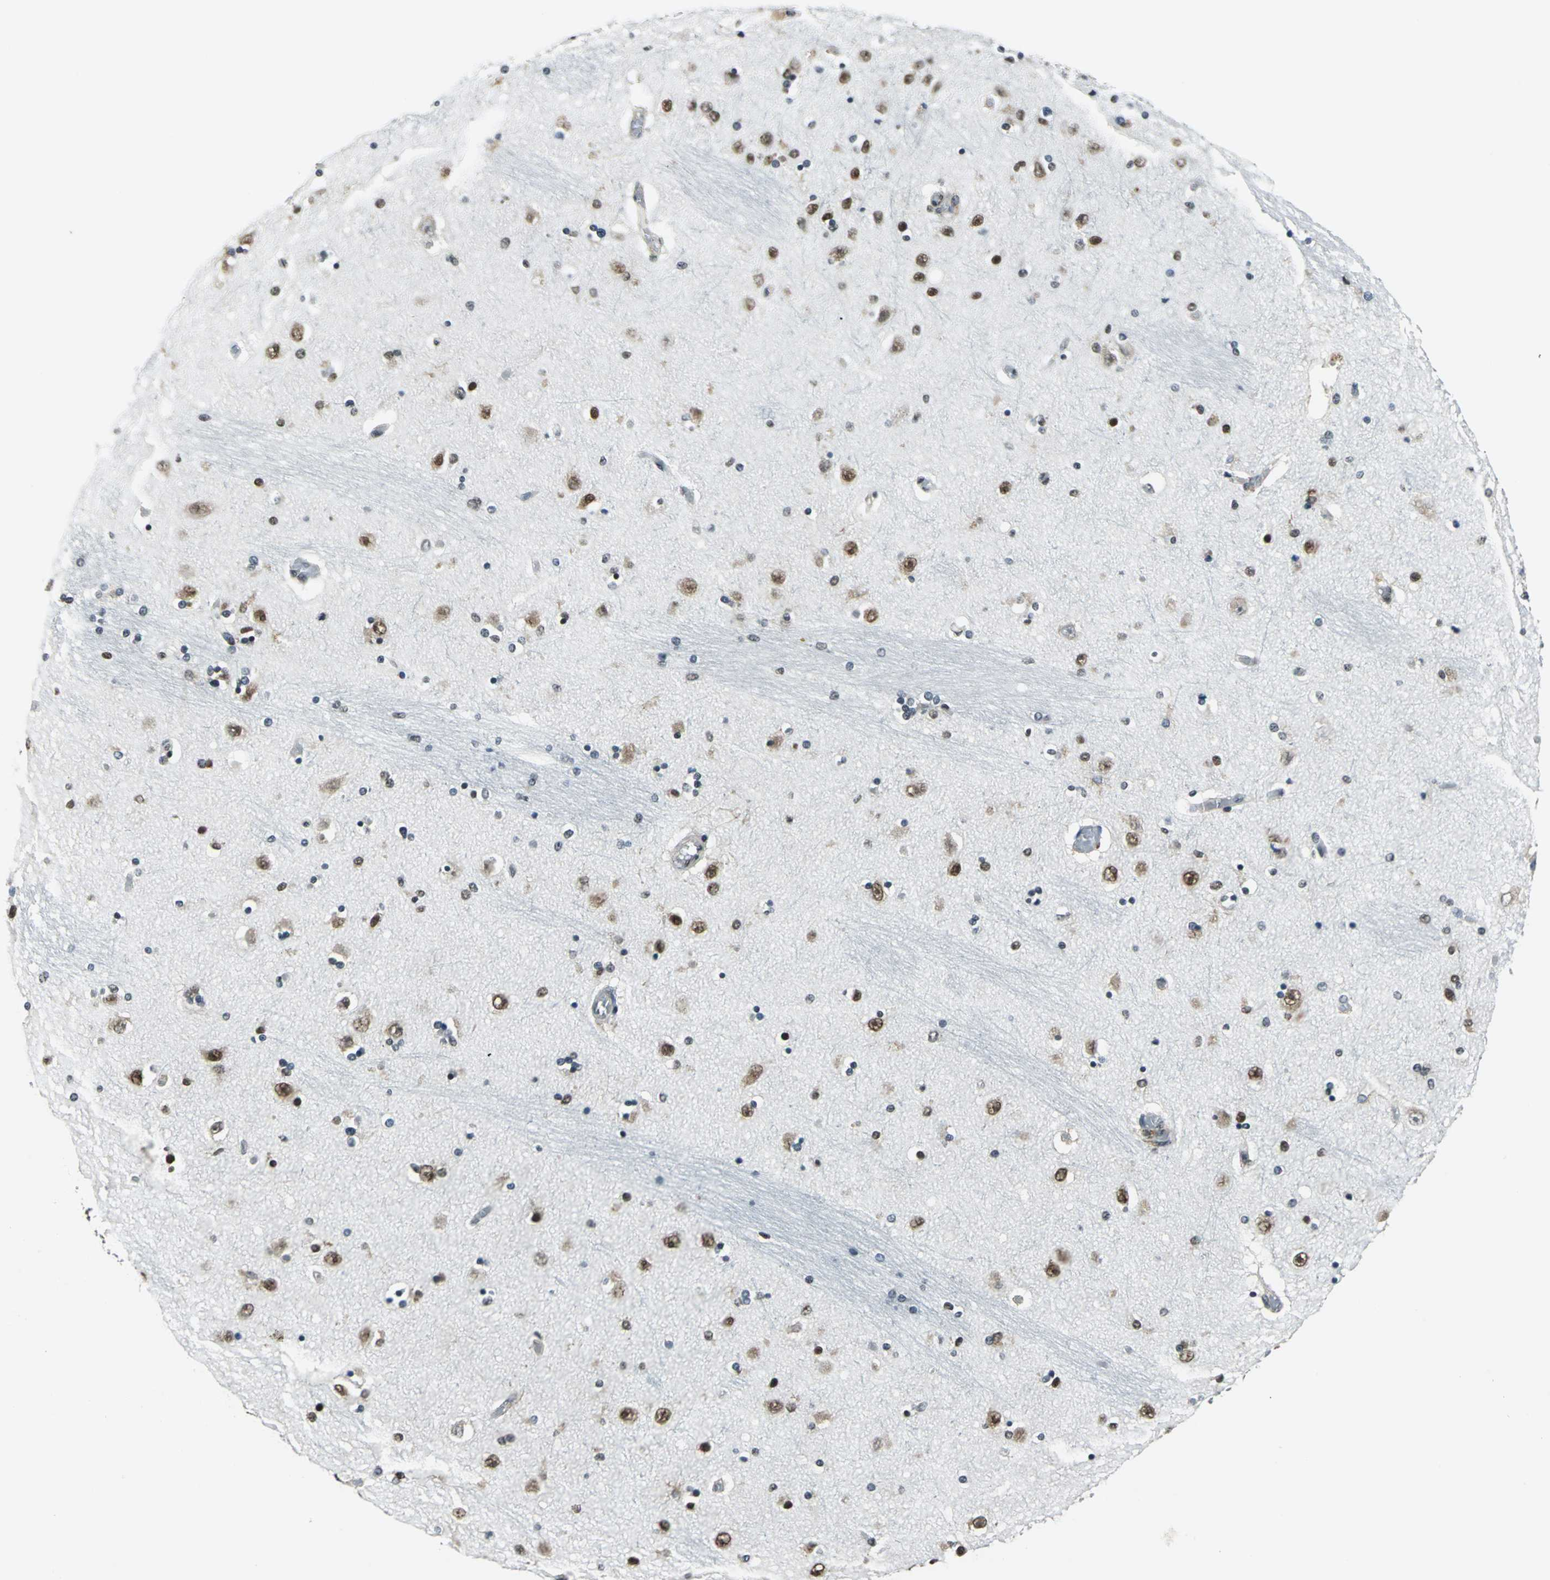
{"staining": {"intensity": "moderate", "quantity": "25%-75%", "location": "cytoplasmic/membranous,nuclear"}, "tissue": "hippocampus", "cell_type": "Glial cells", "image_type": "normal", "snomed": [{"axis": "morphology", "description": "Normal tissue, NOS"}, {"axis": "topography", "description": "Hippocampus"}], "caption": "Immunohistochemistry (IHC) micrograph of unremarkable human hippocampus stained for a protein (brown), which displays medium levels of moderate cytoplasmic/membranous,nuclear expression in approximately 25%-75% of glial cells.", "gene": "RBM14", "patient": {"sex": "female", "age": 54}}